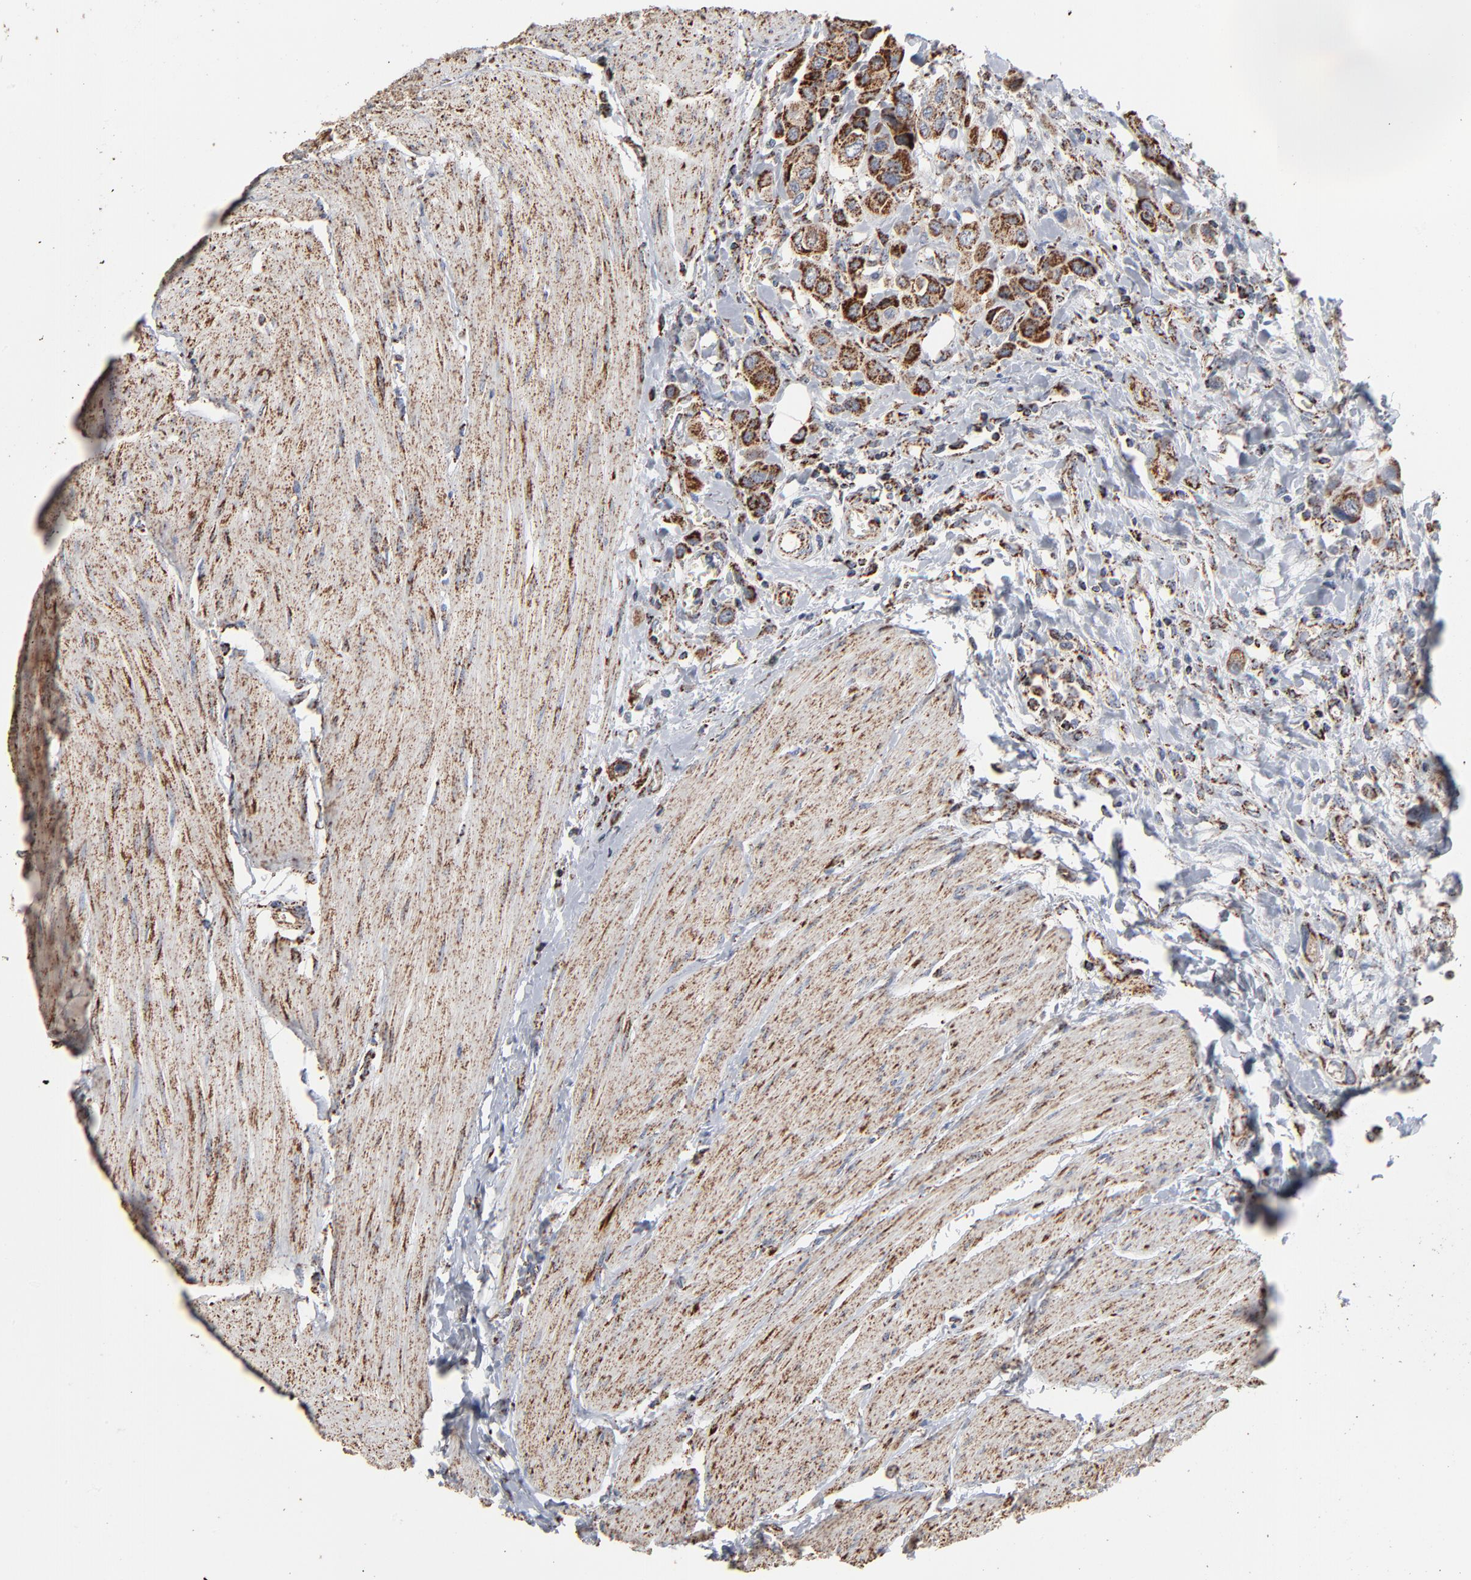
{"staining": {"intensity": "strong", "quantity": ">75%", "location": "cytoplasmic/membranous"}, "tissue": "urothelial cancer", "cell_type": "Tumor cells", "image_type": "cancer", "snomed": [{"axis": "morphology", "description": "Urothelial carcinoma, High grade"}, {"axis": "topography", "description": "Urinary bladder"}], "caption": "Human urothelial cancer stained with a protein marker demonstrates strong staining in tumor cells.", "gene": "UQCRC1", "patient": {"sex": "male", "age": 50}}